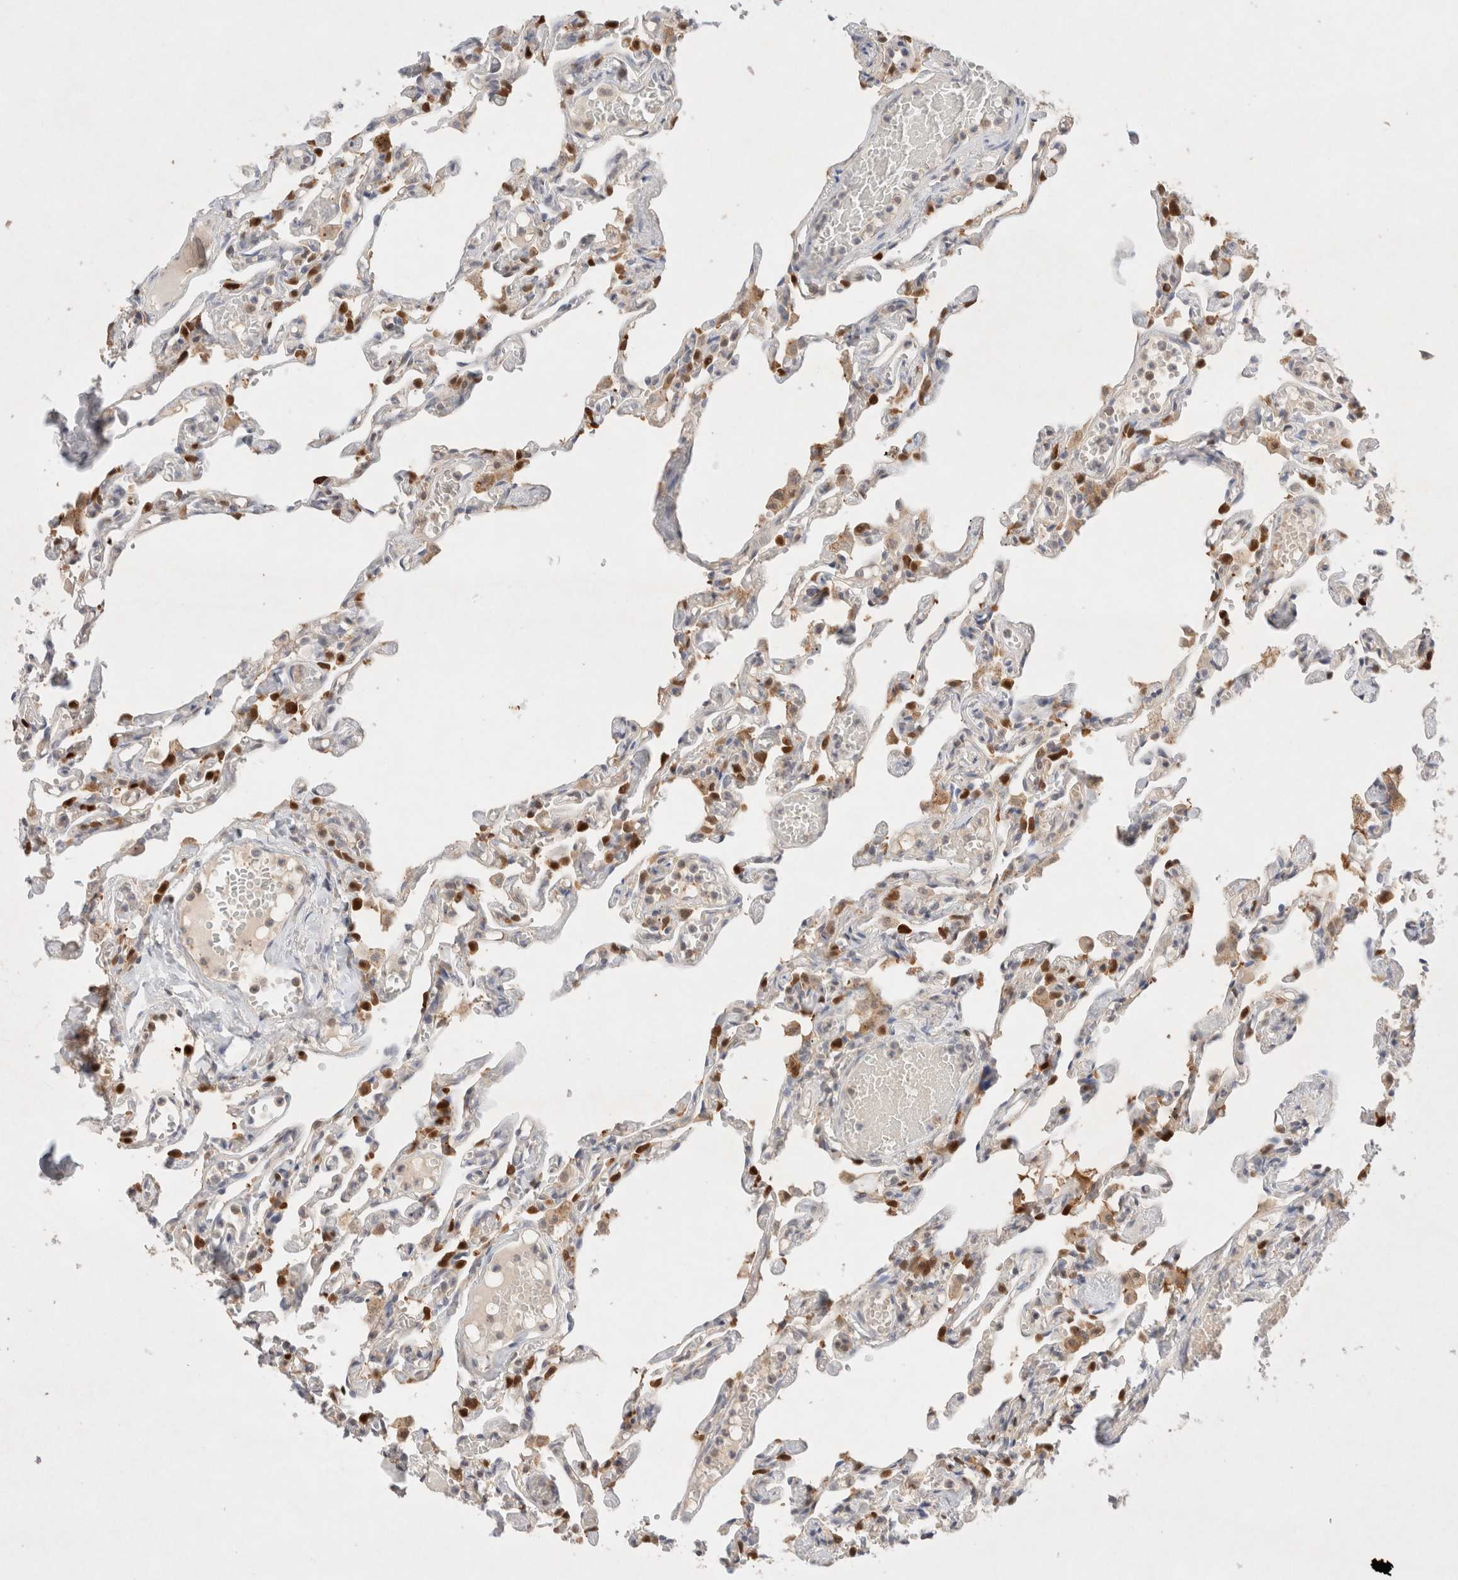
{"staining": {"intensity": "moderate", "quantity": "25%-75%", "location": "cytoplasmic/membranous,nuclear"}, "tissue": "lung", "cell_type": "Alveolar cells", "image_type": "normal", "snomed": [{"axis": "morphology", "description": "Normal tissue, NOS"}, {"axis": "topography", "description": "Lung"}], "caption": "Normal lung was stained to show a protein in brown. There is medium levels of moderate cytoplasmic/membranous,nuclear staining in approximately 25%-75% of alveolar cells.", "gene": "STARD10", "patient": {"sex": "male", "age": 21}}